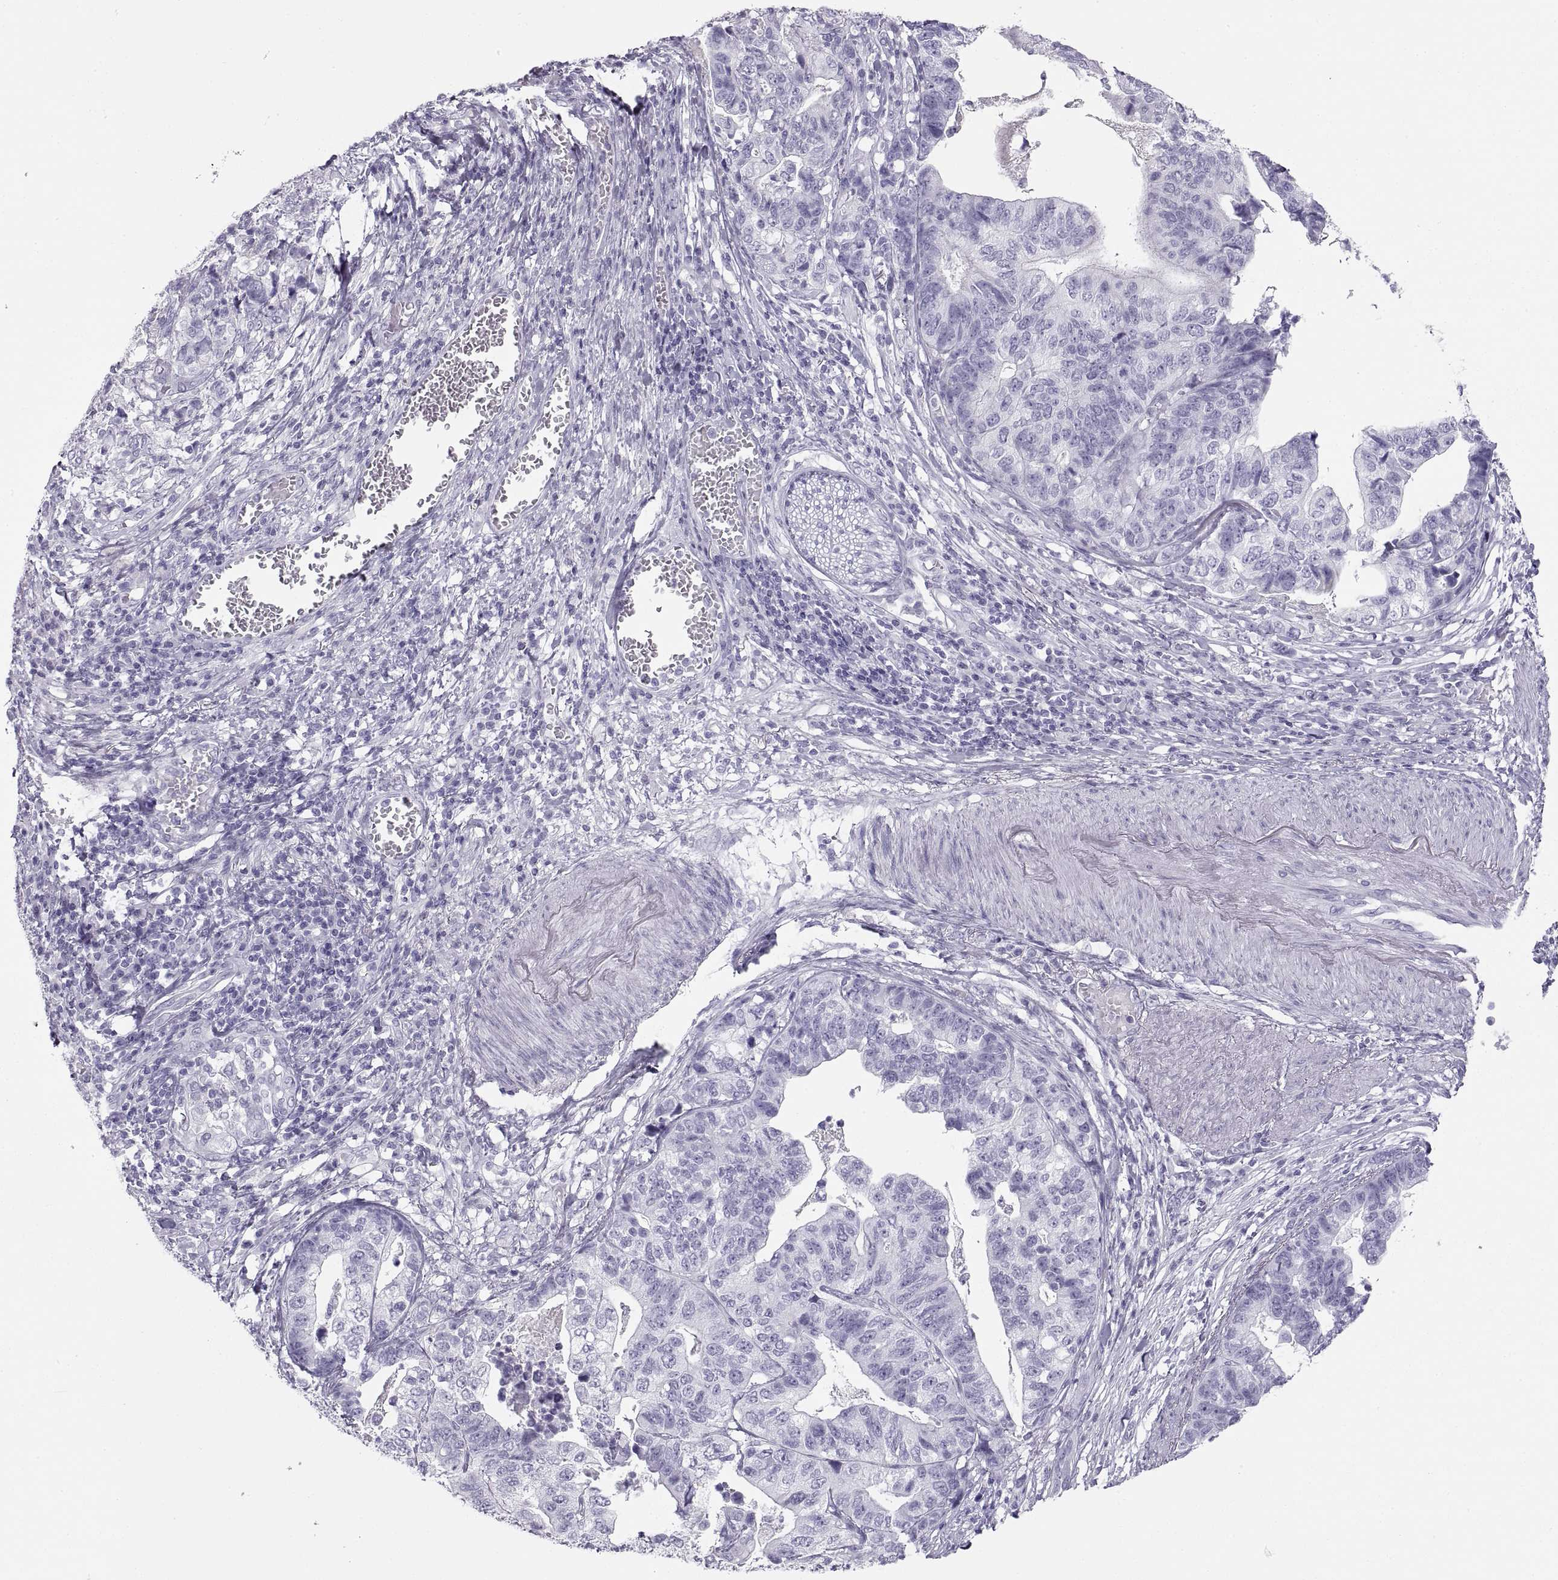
{"staining": {"intensity": "negative", "quantity": "none", "location": "none"}, "tissue": "stomach cancer", "cell_type": "Tumor cells", "image_type": "cancer", "snomed": [{"axis": "morphology", "description": "Adenocarcinoma, NOS"}, {"axis": "topography", "description": "Stomach, upper"}], "caption": "An immunohistochemistry photomicrograph of stomach adenocarcinoma is shown. There is no staining in tumor cells of stomach adenocarcinoma.", "gene": "SEMG1", "patient": {"sex": "female", "age": 67}}